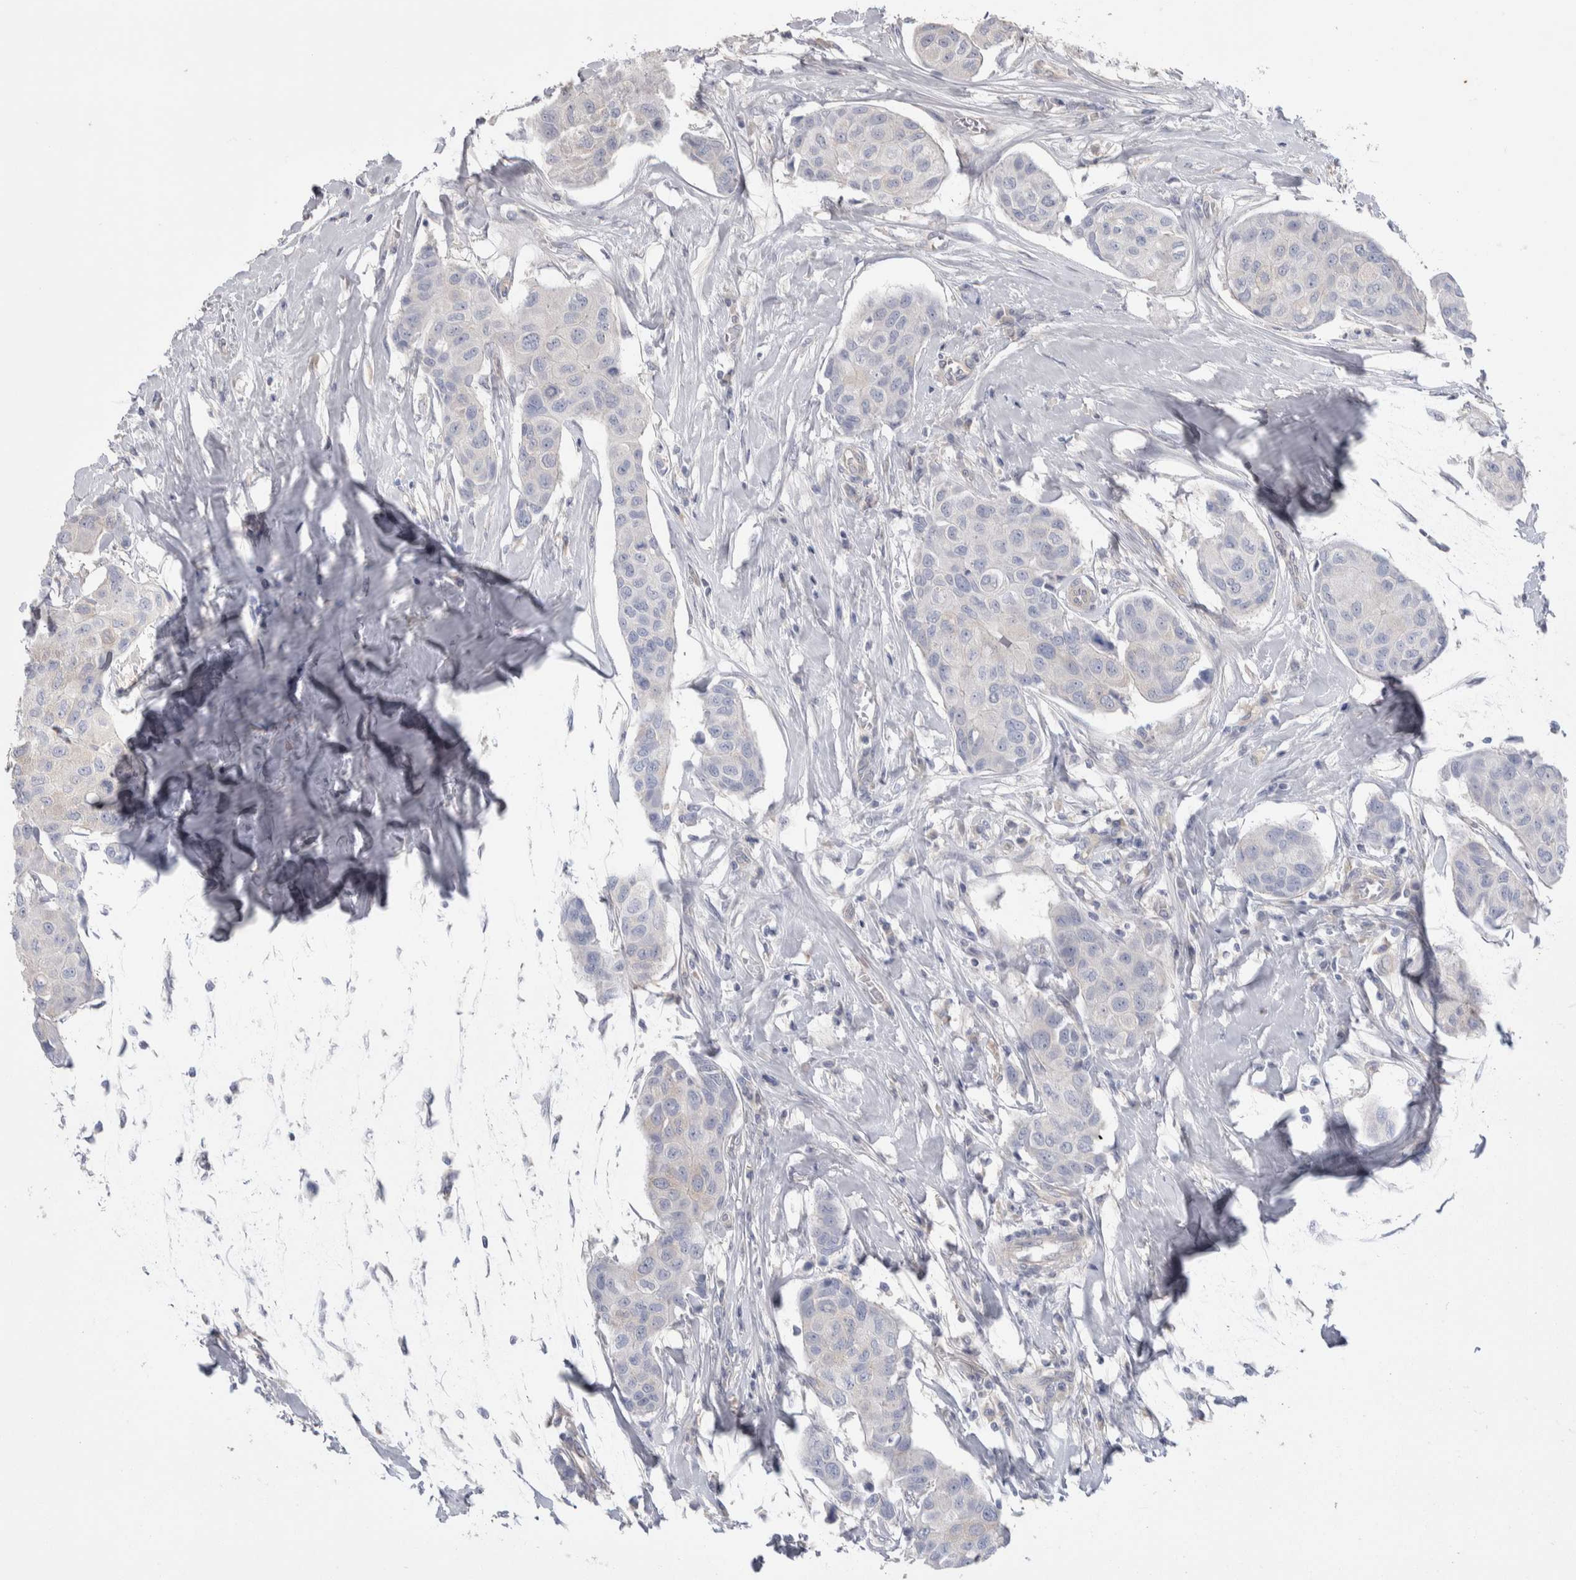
{"staining": {"intensity": "negative", "quantity": "none", "location": "none"}, "tissue": "breast cancer", "cell_type": "Tumor cells", "image_type": "cancer", "snomed": [{"axis": "morphology", "description": "Duct carcinoma"}, {"axis": "topography", "description": "Breast"}], "caption": "There is no significant staining in tumor cells of intraductal carcinoma (breast).", "gene": "GPHN", "patient": {"sex": "female", "age": 80}}